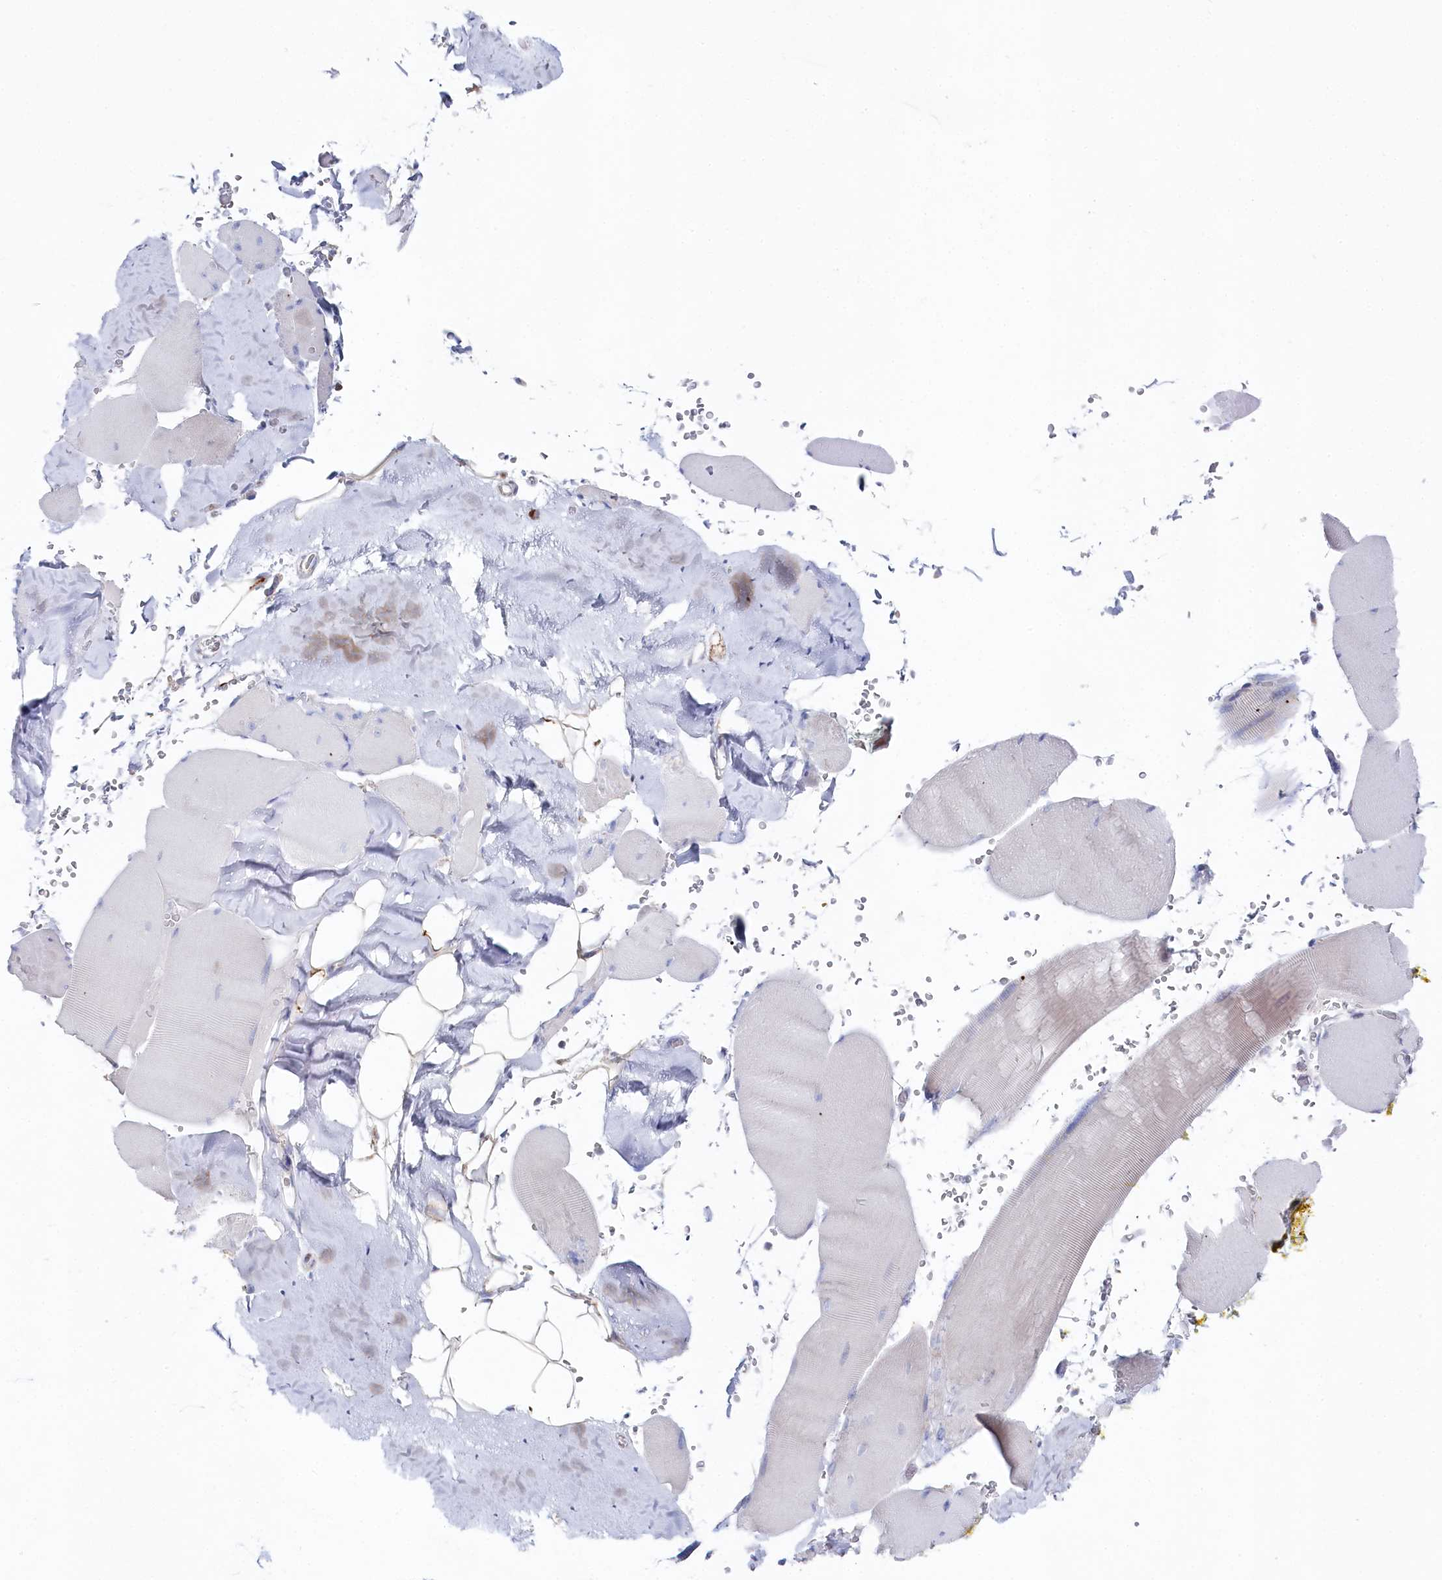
{"staining": {"intensity": "negative", "quantity": "none", "location": "none"}, "tissue": "skeletal muscle", "cell_type": "Myocytes", "image_type": "normal", "snomed": [{"axis": "morphology", "description": "Normal tissue, NOS"}, {"axis": "topography", "description": "Skeletal muscle"}, {"axis": "topography", "description": "Head-Neck"}], "caption": "A high-resolution photomicrograph shows IHC staining of normal skeletal muscle, which shows no significant positivity in myocytes.", "gene": "GLS2", "patient": {"sex": "male", "age": 66}}